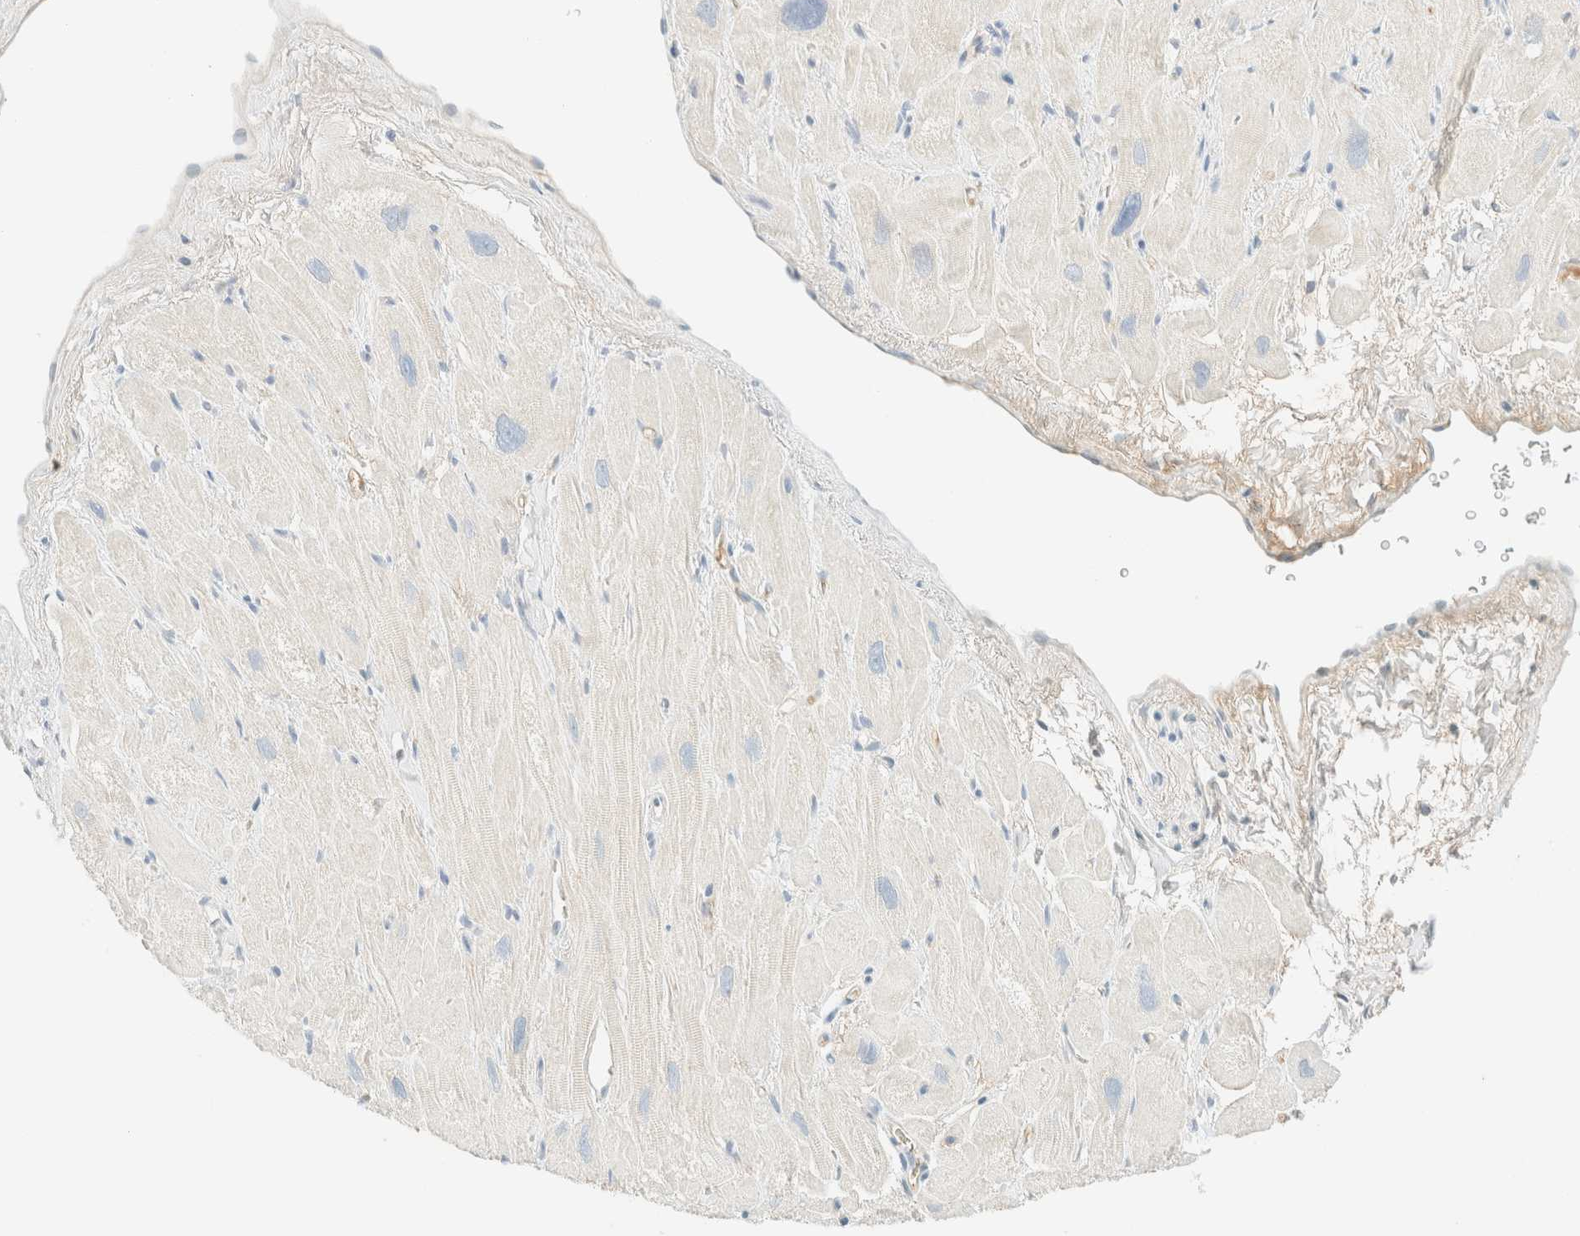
{"staining": {"intensity": "negative", "quantity": "none", "location": "none"}, "tissue": "heart muscle", "cell_type": "Cardiomyocytes", "image_type": "normal", "snomed": [{"axis": "morphology", "description": "Normal tissue, NOS"}, {"axis": "topography", "description": "Heart"}], "caption": "This photomicrograph is of unremarkable heart muscle stained with immunohistochemistry to label a protein in brown with the nuclei are counter-stained blue. There is no expression in cardiomyocytes. (Stains: DAB immunohistochemistry (IHC) with hematoxylin counter stain, Microscopy: brightfield microscopy at high magnification).", "gene": "GPA33", "patient": {"sex": "male", "age": 49}}